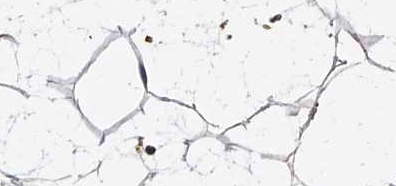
{"staining": {"intensity": "negative", "quantity": "none", "location": "none"}, "tissue": "adipose tissue", "cell_type": "Adipocytes", "image_type": "normal", "snomed": [{"axis": "morphology", "description": "Normal tissue, NOS"}, {"axis": "topography", "description": "Breast"}], "caption": "Immunohistochemistry photomicrograph of unremarkable human adipose tissue stained for a protein (brown), which exhibits no expression in adipocytes.", "gene": "EXOC4", "patient": {"sex": "female", "age": 23}}